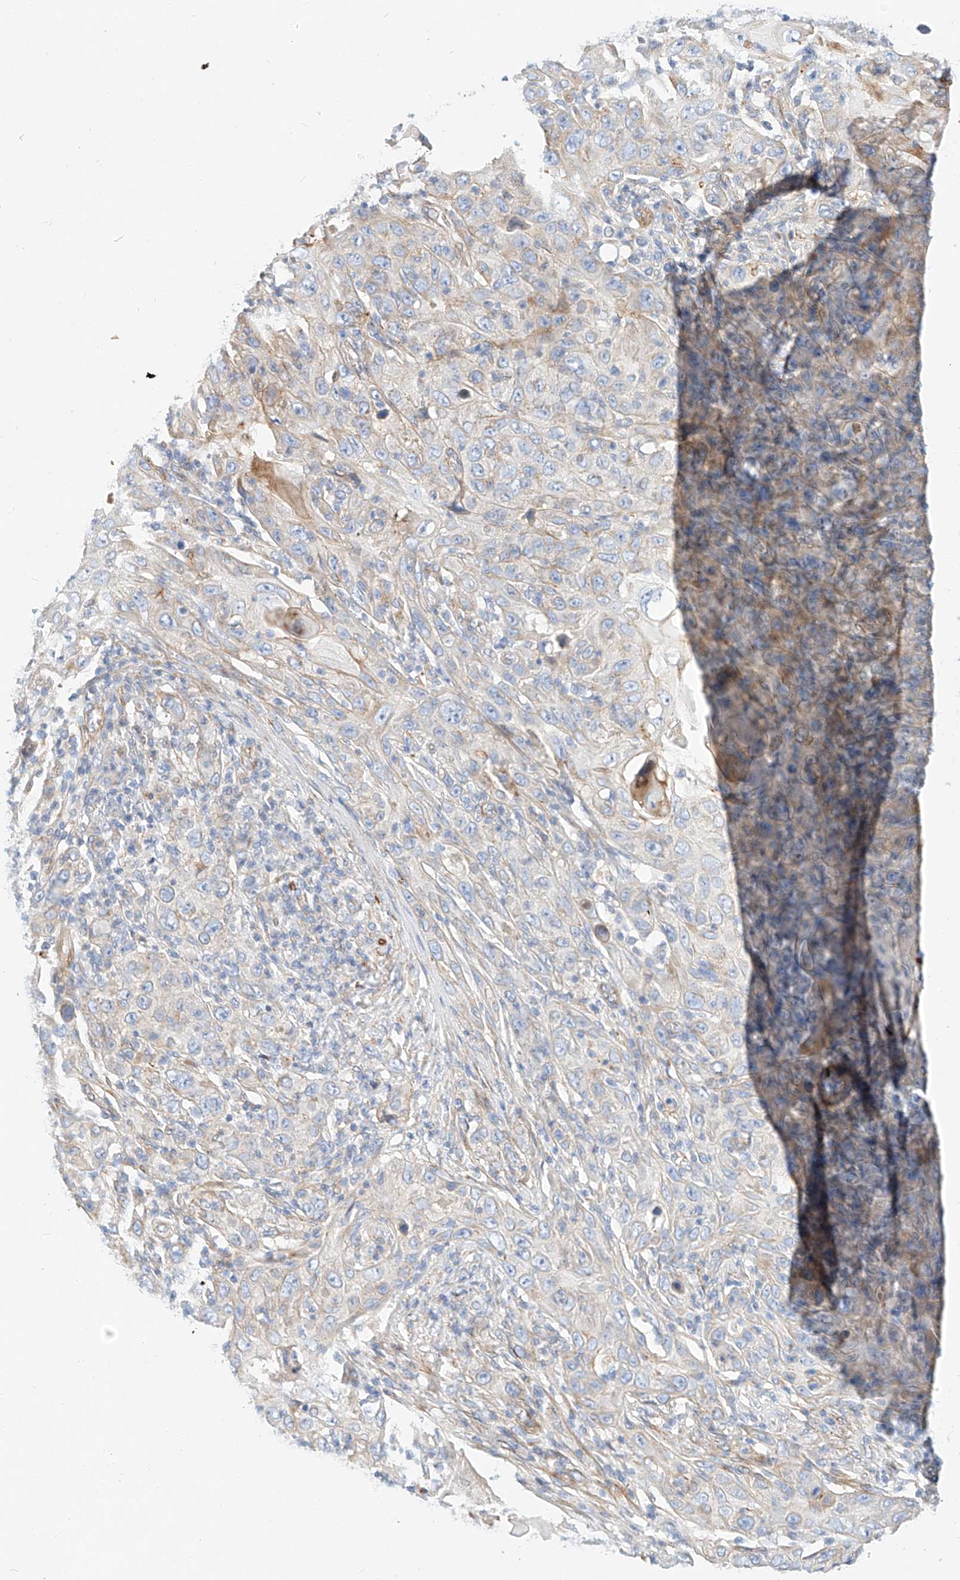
{"staining": {"intensity": "negative", "quantity": "none", "location": "none"}, "tissue": "skin cancer", "cell_type": "Tumor cells", "image_type": "cancer", "snomed": [{"axis": "morphology", "description": "Squamous cell carcinoma, NOS"}, {"axis": "topography", "description": "Skin"}], "caption": "A high-resolution image shows immunohistochemistry (IHC) staining of skin squamous cell carcinoma, which demonstrates no significant staining in tumor cells.", "gene": "KCNH5", "patient": {"sex": "female", "age": 88}}